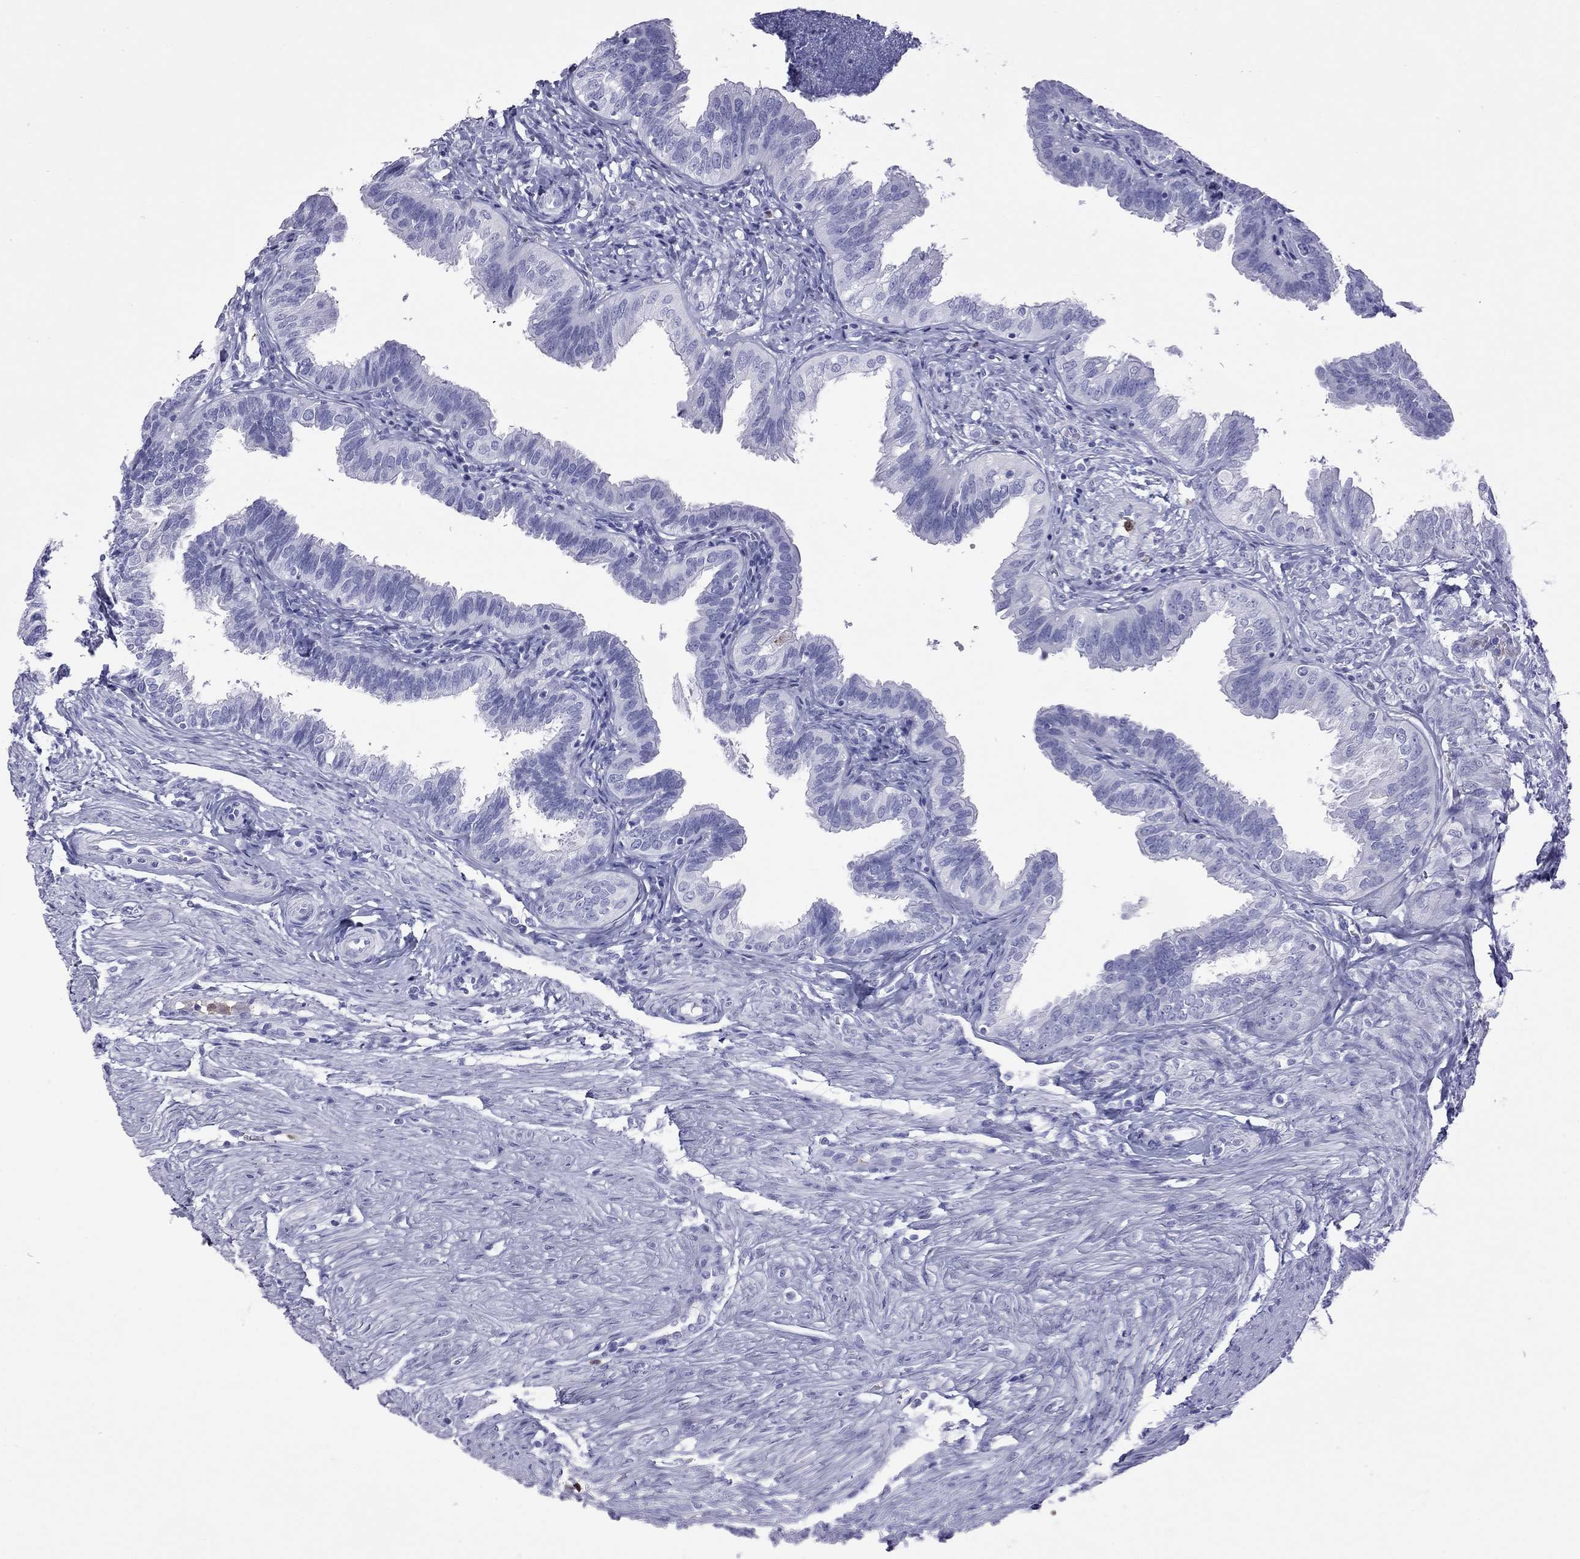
{"staining": {"intensity": "negative", "quantity": "none", "location": "none"}, "tissue": "fallopian tube", "cell_type": "Glandular cells", "image_type": "normal", "snomed": [{"axis": "morphology", "description": "Normal tissue, NOS"}, {"axis": "topography", "description": "Fallopian tube"}], "caption": "Immunohistochemistry (IHC) micrograph of unremarkable fallopian tube: human fallopian tube stained with DAB (3,3'-diaminobenzidine) displays no significant protein expression in glandular cells. (DAB IHC, high magnification).", "gene": "SLAMF1", "patient": {"sex": "female", "age": 39}}